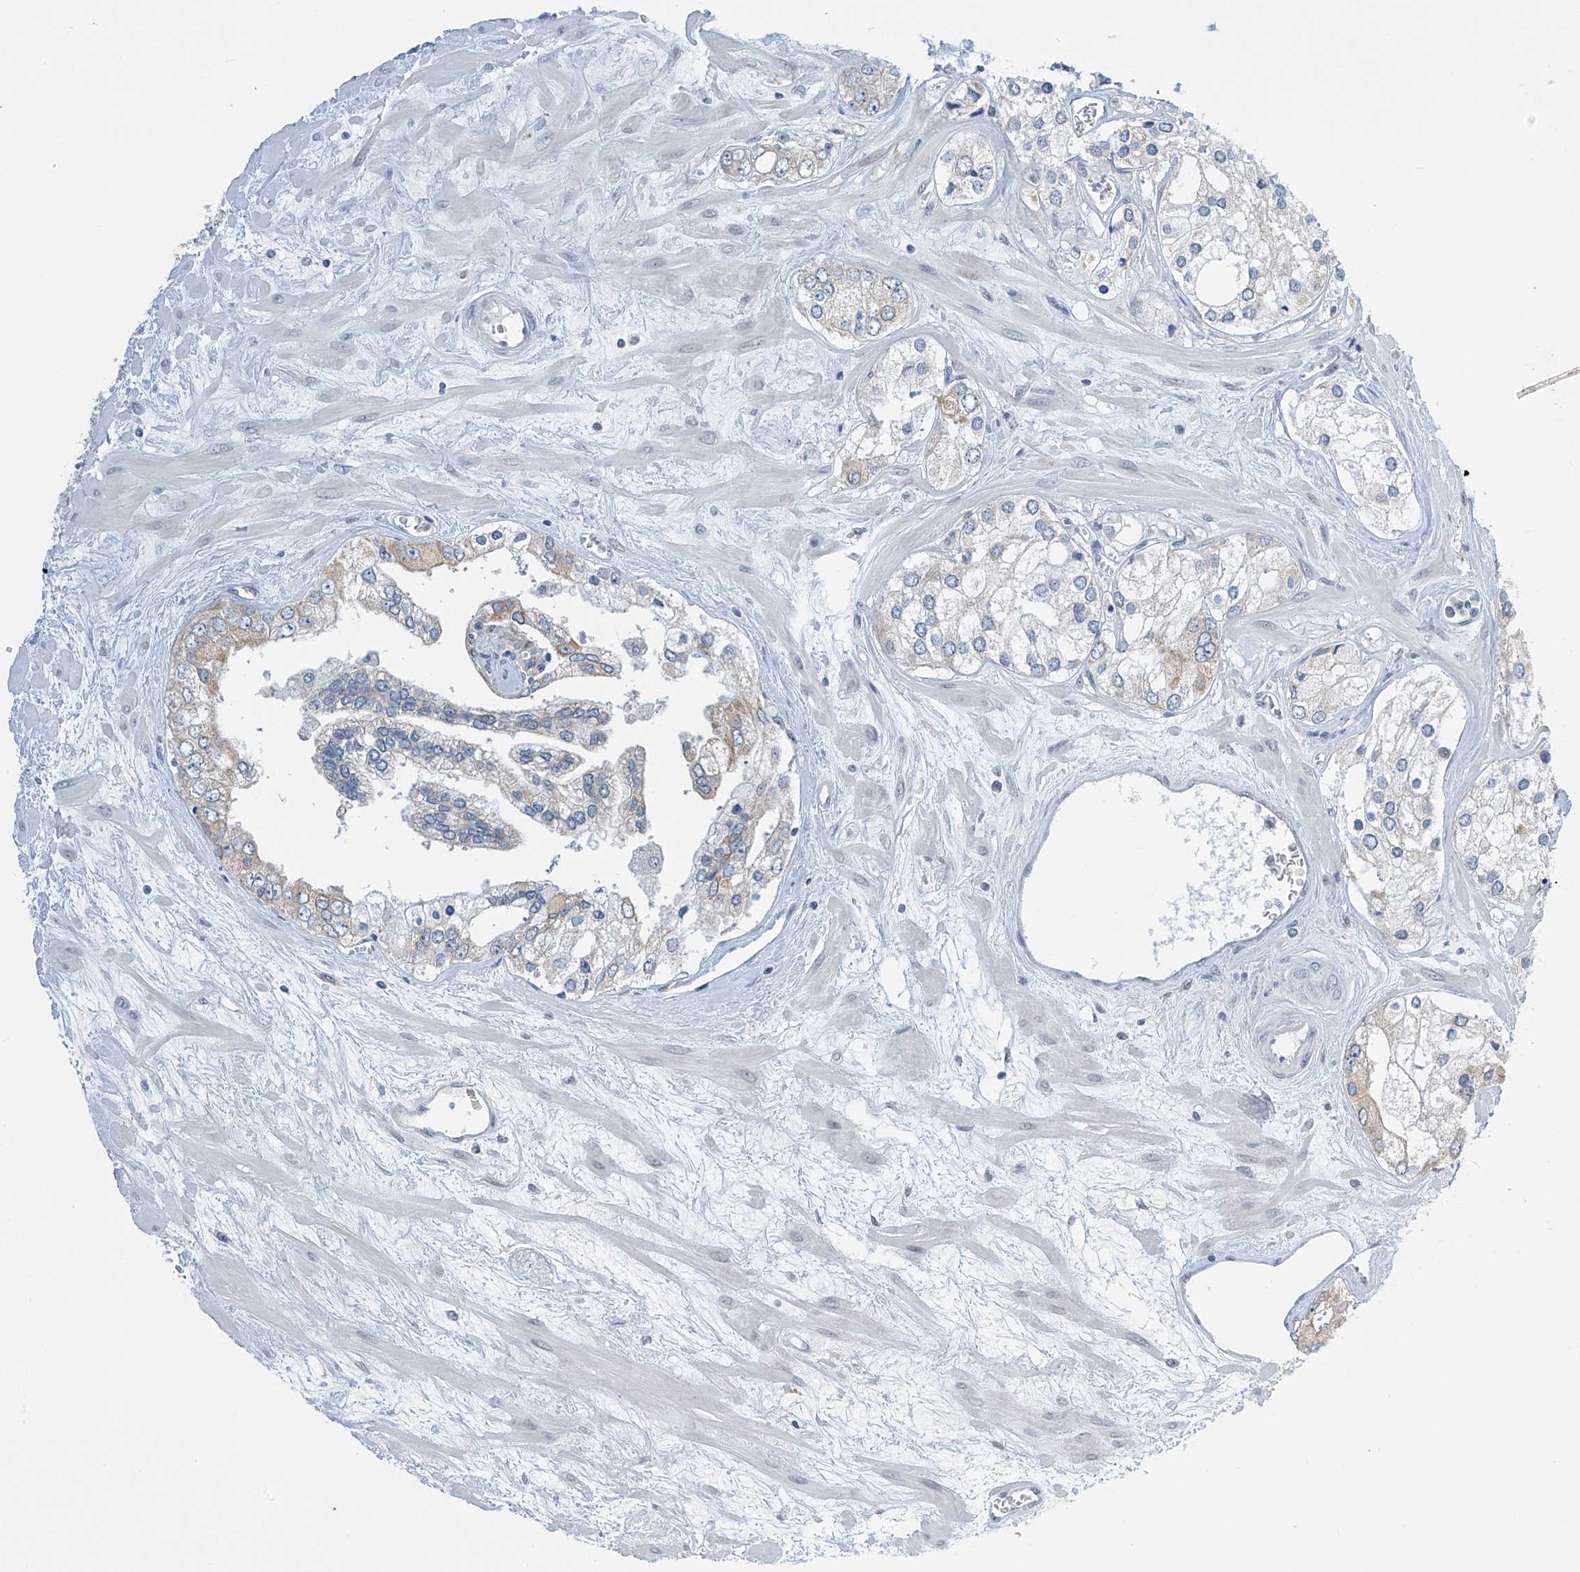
{"staining": {"intensity": "weak", "quantity": "<25%", "location": "cytoplasmic/membranous"}, "tissue": "prostate cancer", "cell_type": "Tumor cells", "image_type": "cancer", "snomed": [{"axis": "morphology", "description": "Adenocarcinoma, High grade"}, {"axis": "topography", "description": "Prostate"}], "caption": "IHC histopathology image of human prostate adenocarcinoma (high-grade) stained for a protein (brown), which exhibits no expression in tumor cells.", "gene": "APLF", "patient": {"sex": "male", "age": 66}}